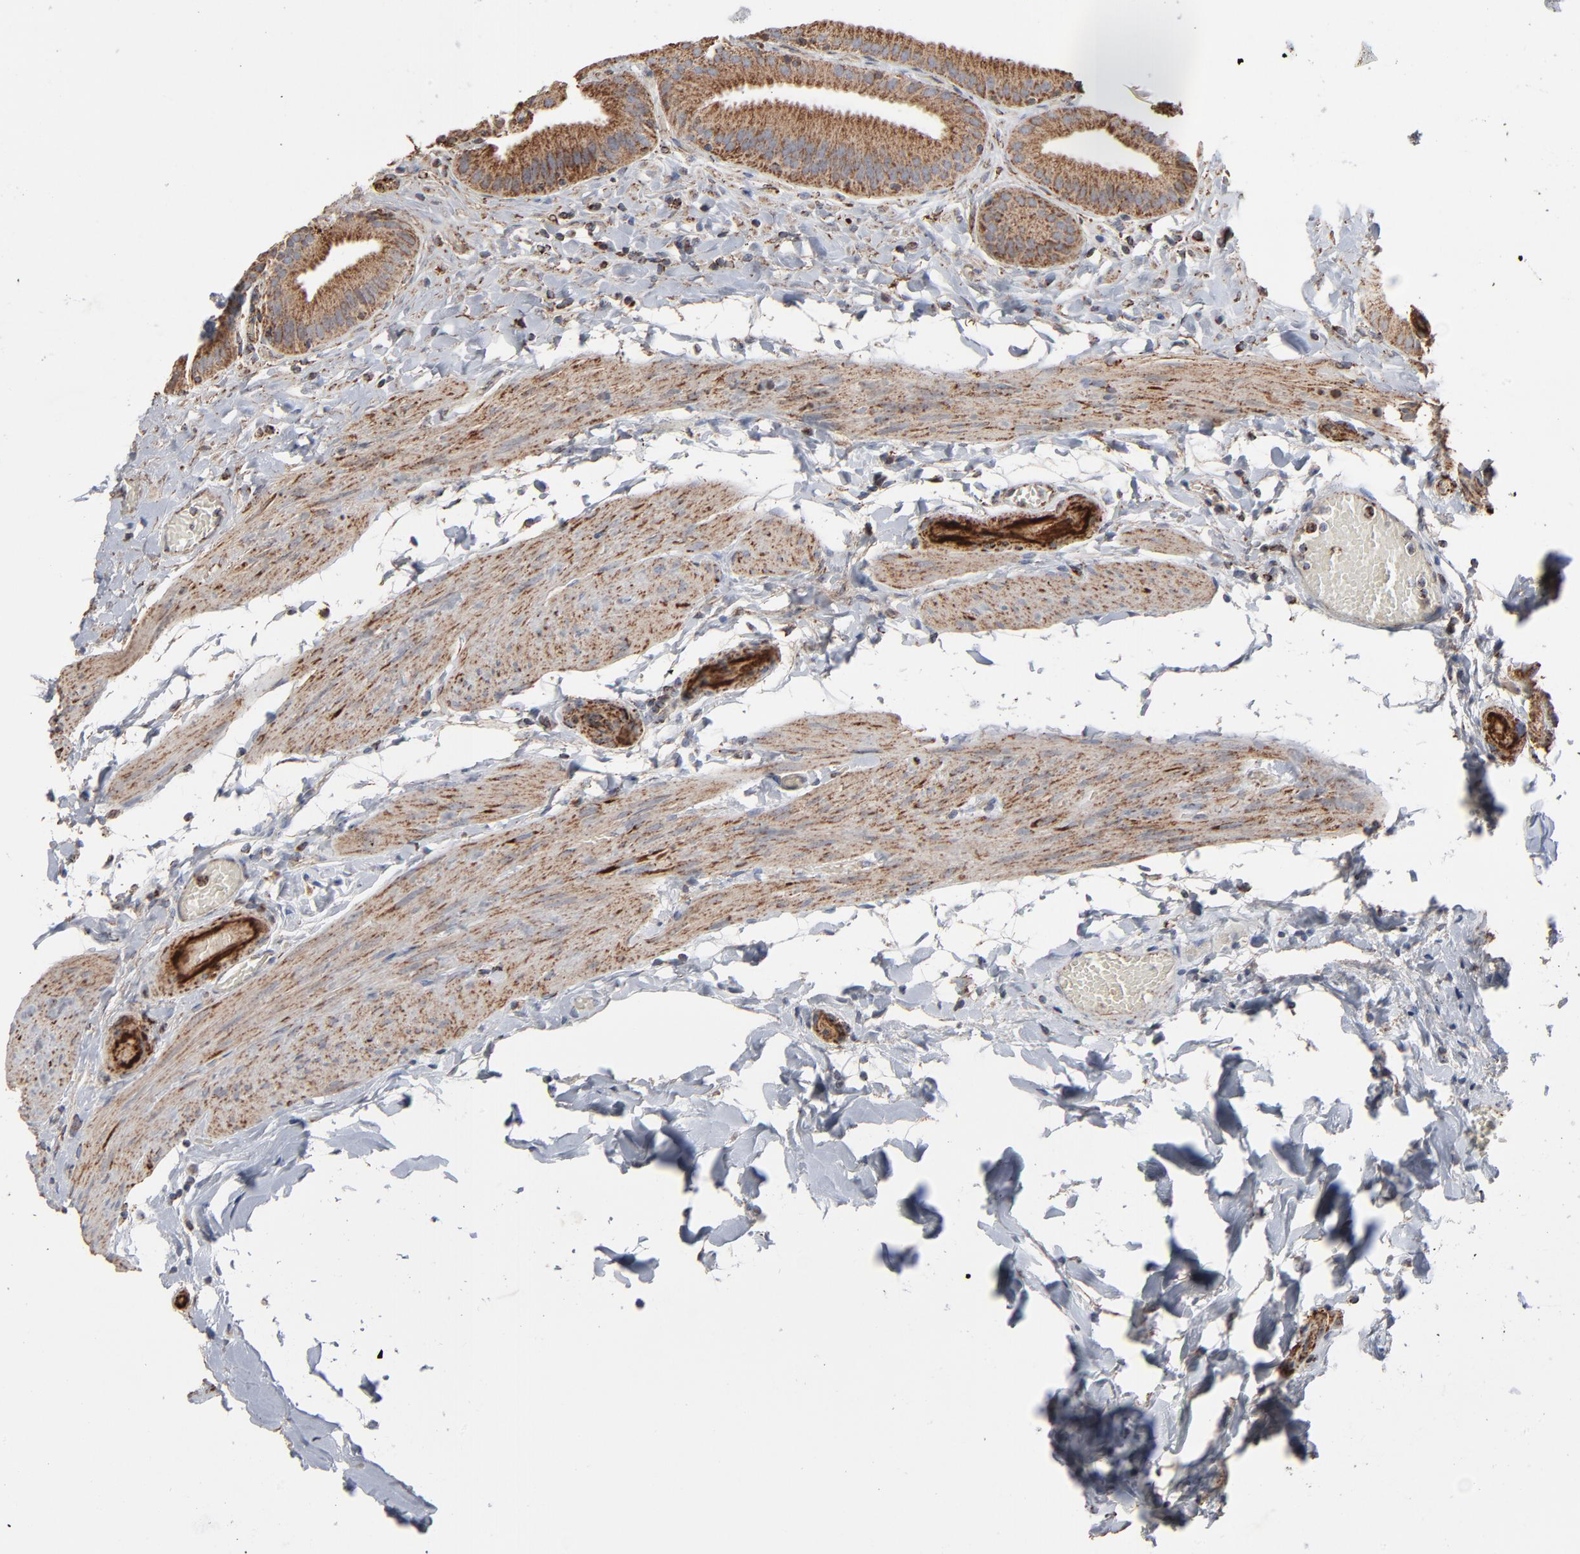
{"staining": {"intensity": "strong", "quantity": ">75%", "location": "cytoplasmic/membranous"}, "tissue": "gallbladder", "cell_type": "Glandular cells", "image_type": "normal", "snomed": [{"axis": "morphology", "description": "Normal tissue, NOS"}, {"axis": "topography", "description": "Gallbladder"}], "caption": "Protein expression by IHC demonstrates strong cytoplasmic/membranous positivity in approximately >75% of glandular cells in normal gallbladder. The staining was performed using DAB (3,3'-diaminobenzidine) to visualize the protein expression in brown, while the nuclei were stained in blue with hematoxylin (Magnification: 20x).", "gene": "UQCRC1", "patient": {"sex": "female", "age": 63}}